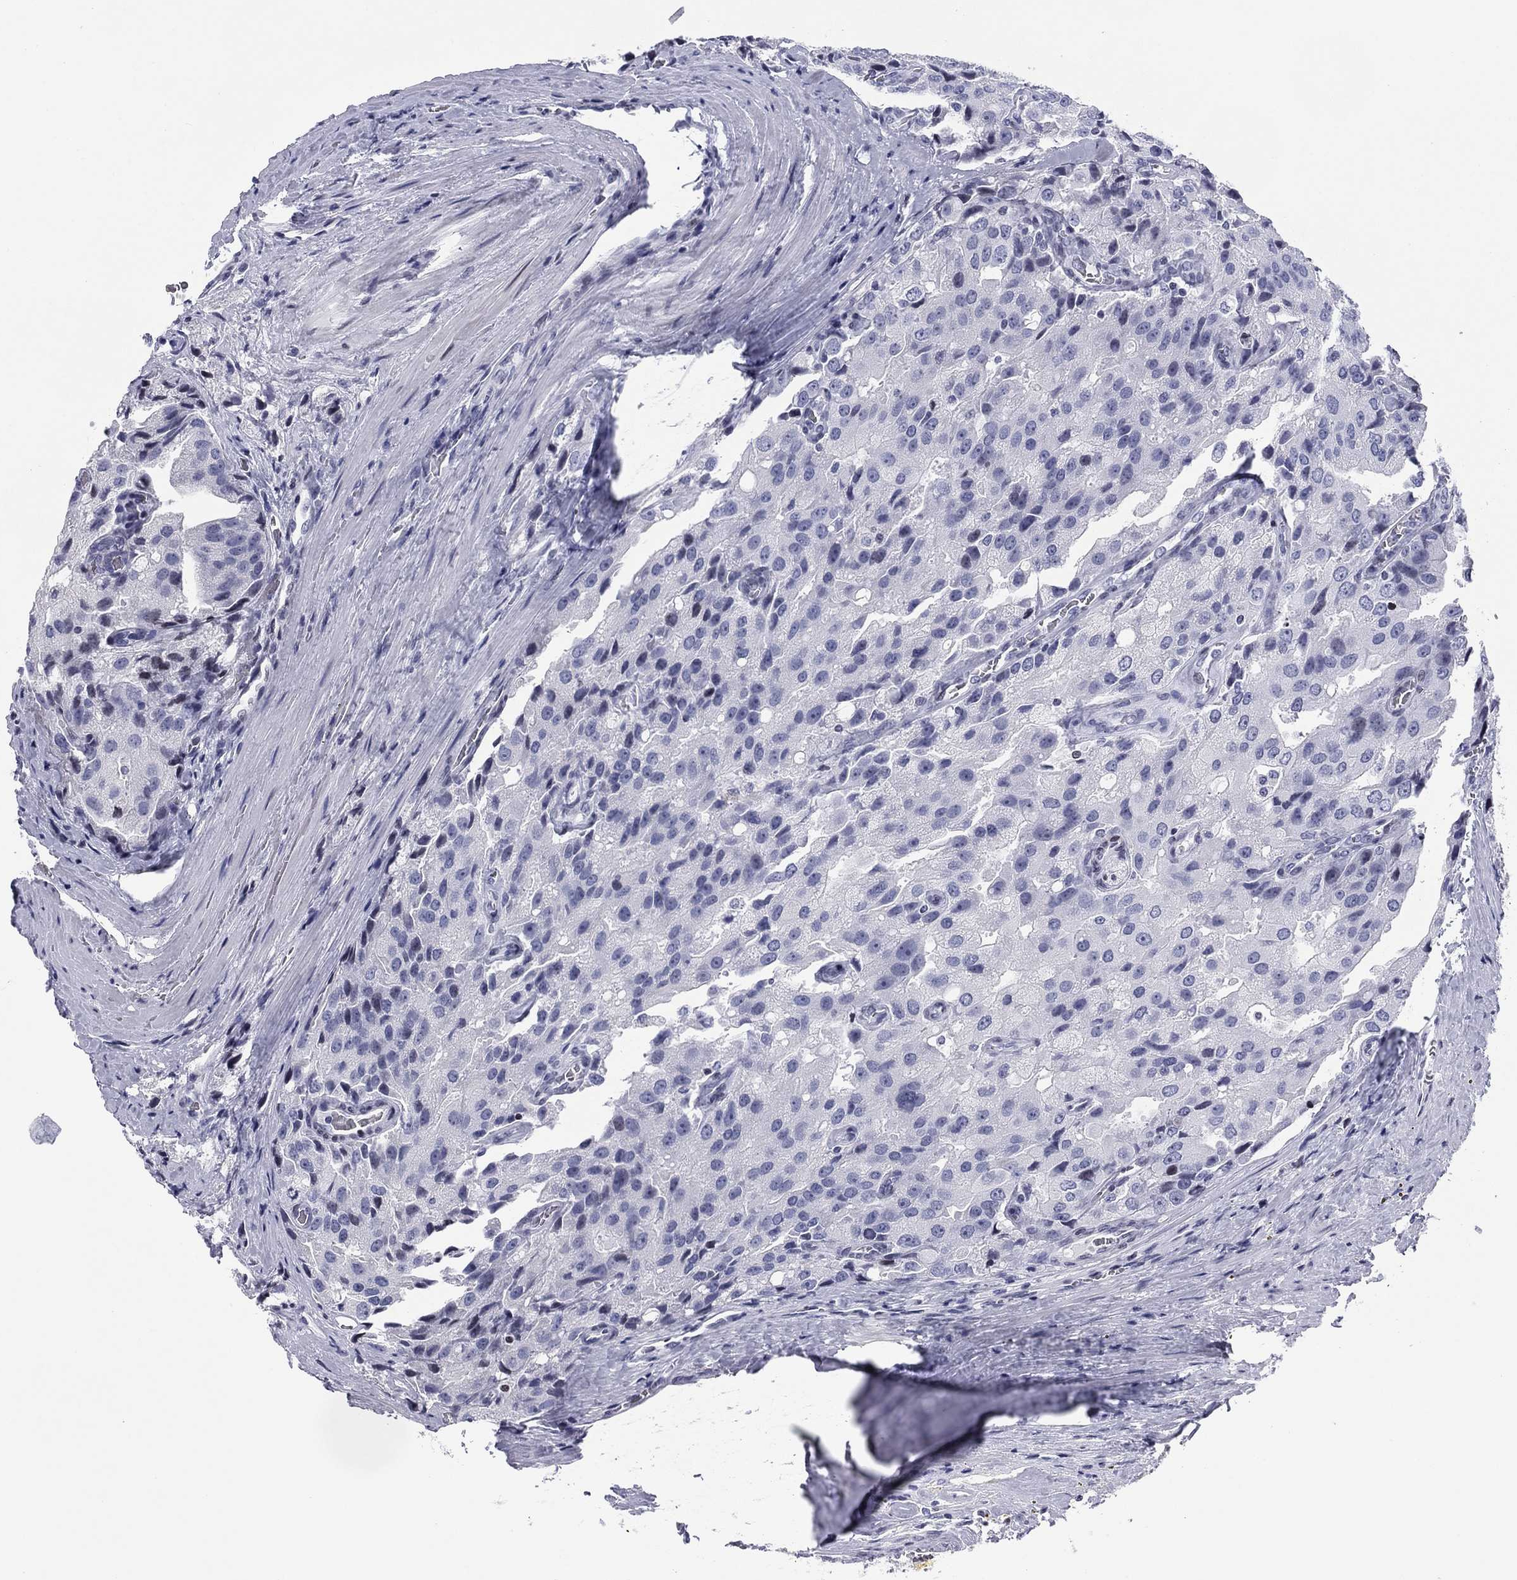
{"staining": {"intensity": "negative", "quantity": "none", "location": "none"}, "tissue": "prostate cancer", "cell_type": "Tumor cells", "image_type": "cancer", "snomed": [{"axis": "morphology", "description": "Adenocarcinoma, NOS"}, {"axis": "topography", "description": "Prostate and seminal vesicle, NOS"}, {"axis": "topography", "description": "Prostate"}], "caption": "Immunohistochemistry (IHC) histopathology image of neoplastic tissue: prostate cancer (adenocarcinoma) stained with DAB (3,3'-diaminobenzidine) shows no significant protein staining in tumor cells.", "gene": "CCDC144A", "patient": {"sex": "male", "age": 67}}